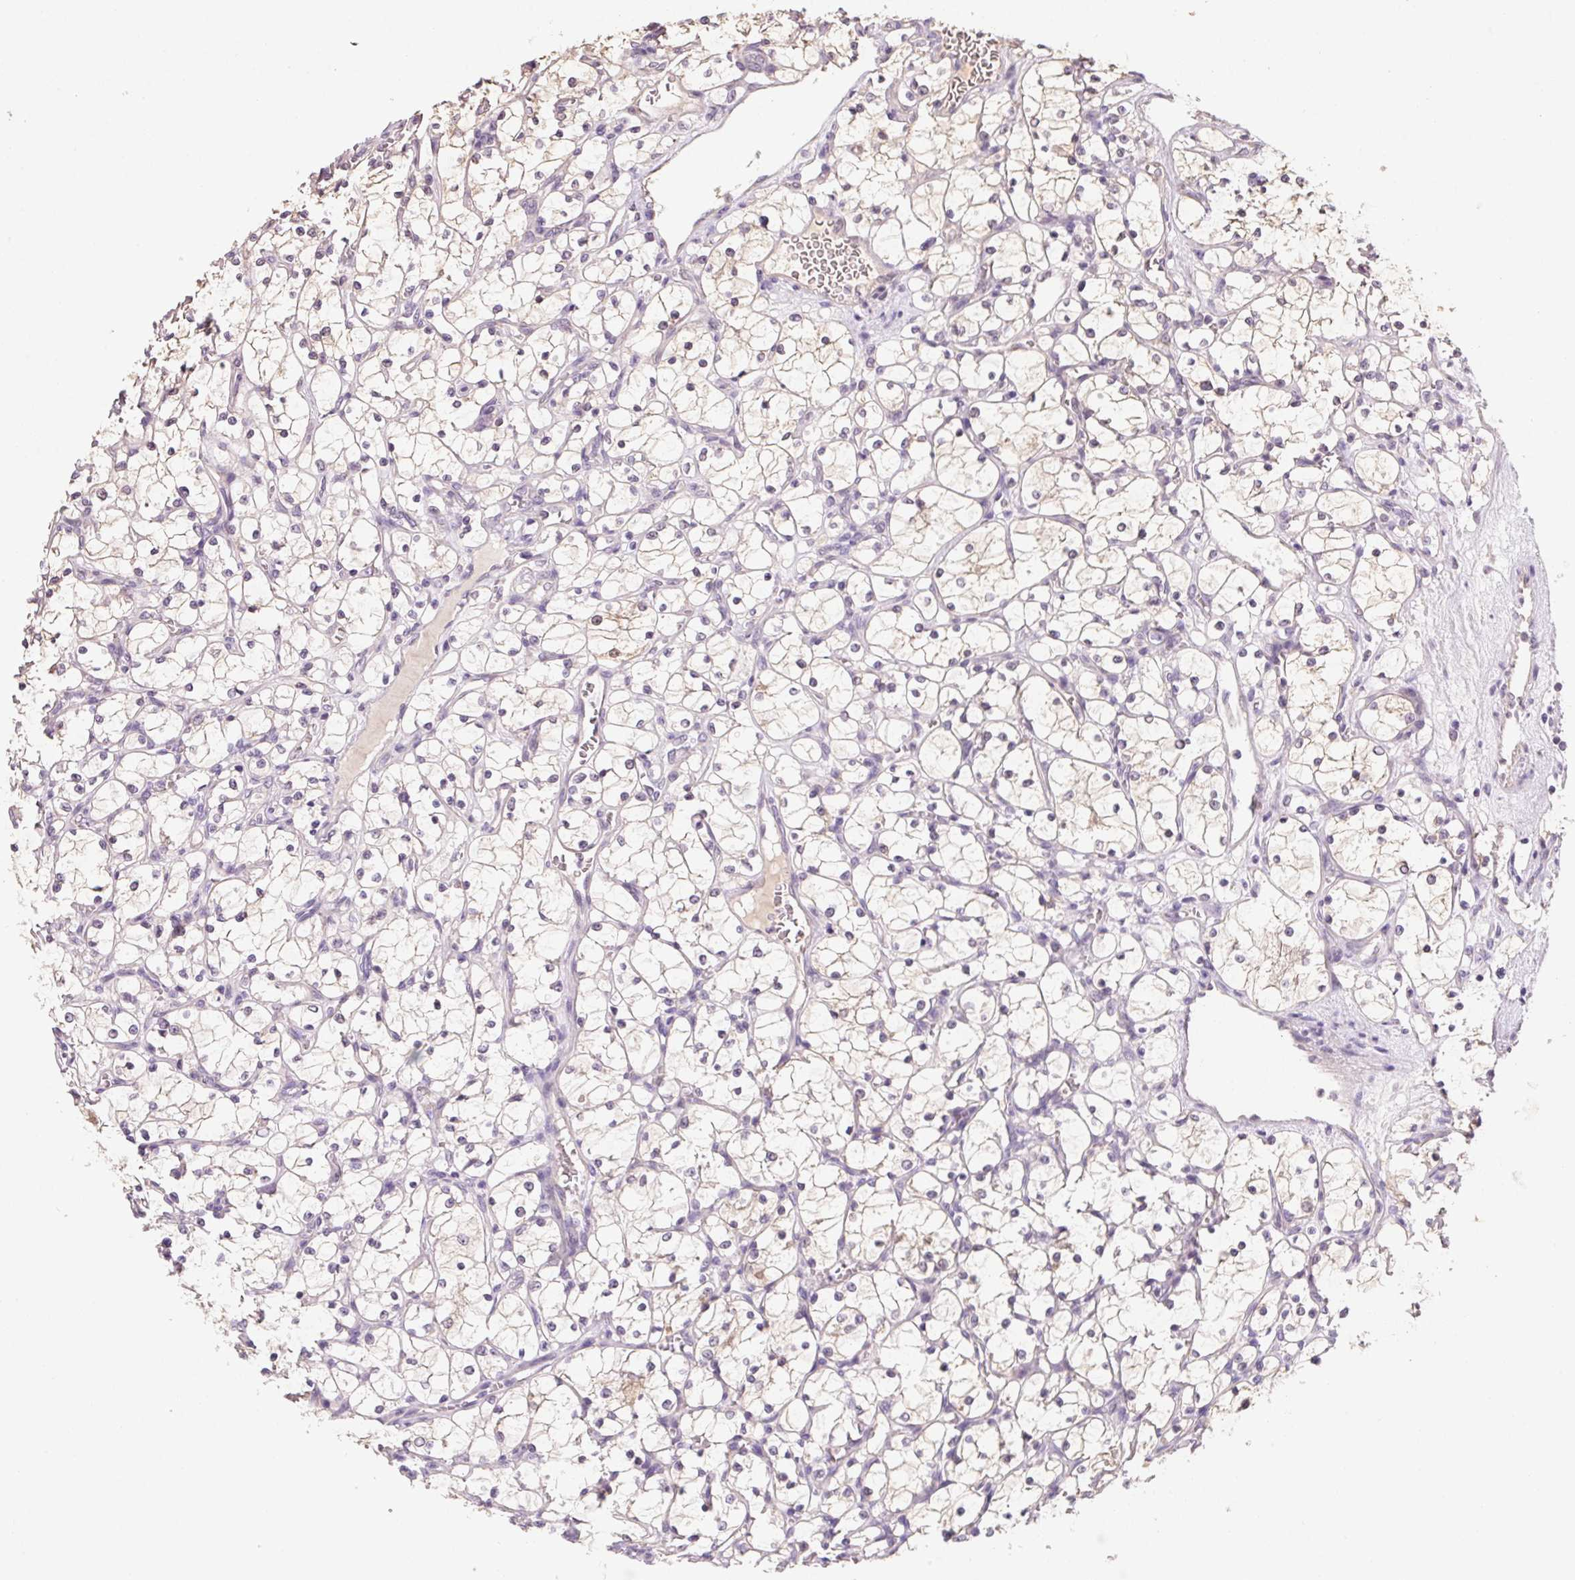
{"staining": {"intensity": "weak", "quantity": "<25%", "location": "cytoplasmic/membranous"}, "tissue": "renal cancer", "cell_type": "Tumor cells", "image_type": "cancer", "snomed": [{"axis": "morphology", "description": "Adenocarcinoma, NOS"}, {"axis": "topography", "description": "Kidney"}], "caption": "Immunohistochemical staining of renal cancer (adenocarcinoma) reveals no significant expression in tumor cells.", "gene": "ALDH8A1", "patient": {"sex": "female", "age": 69}}